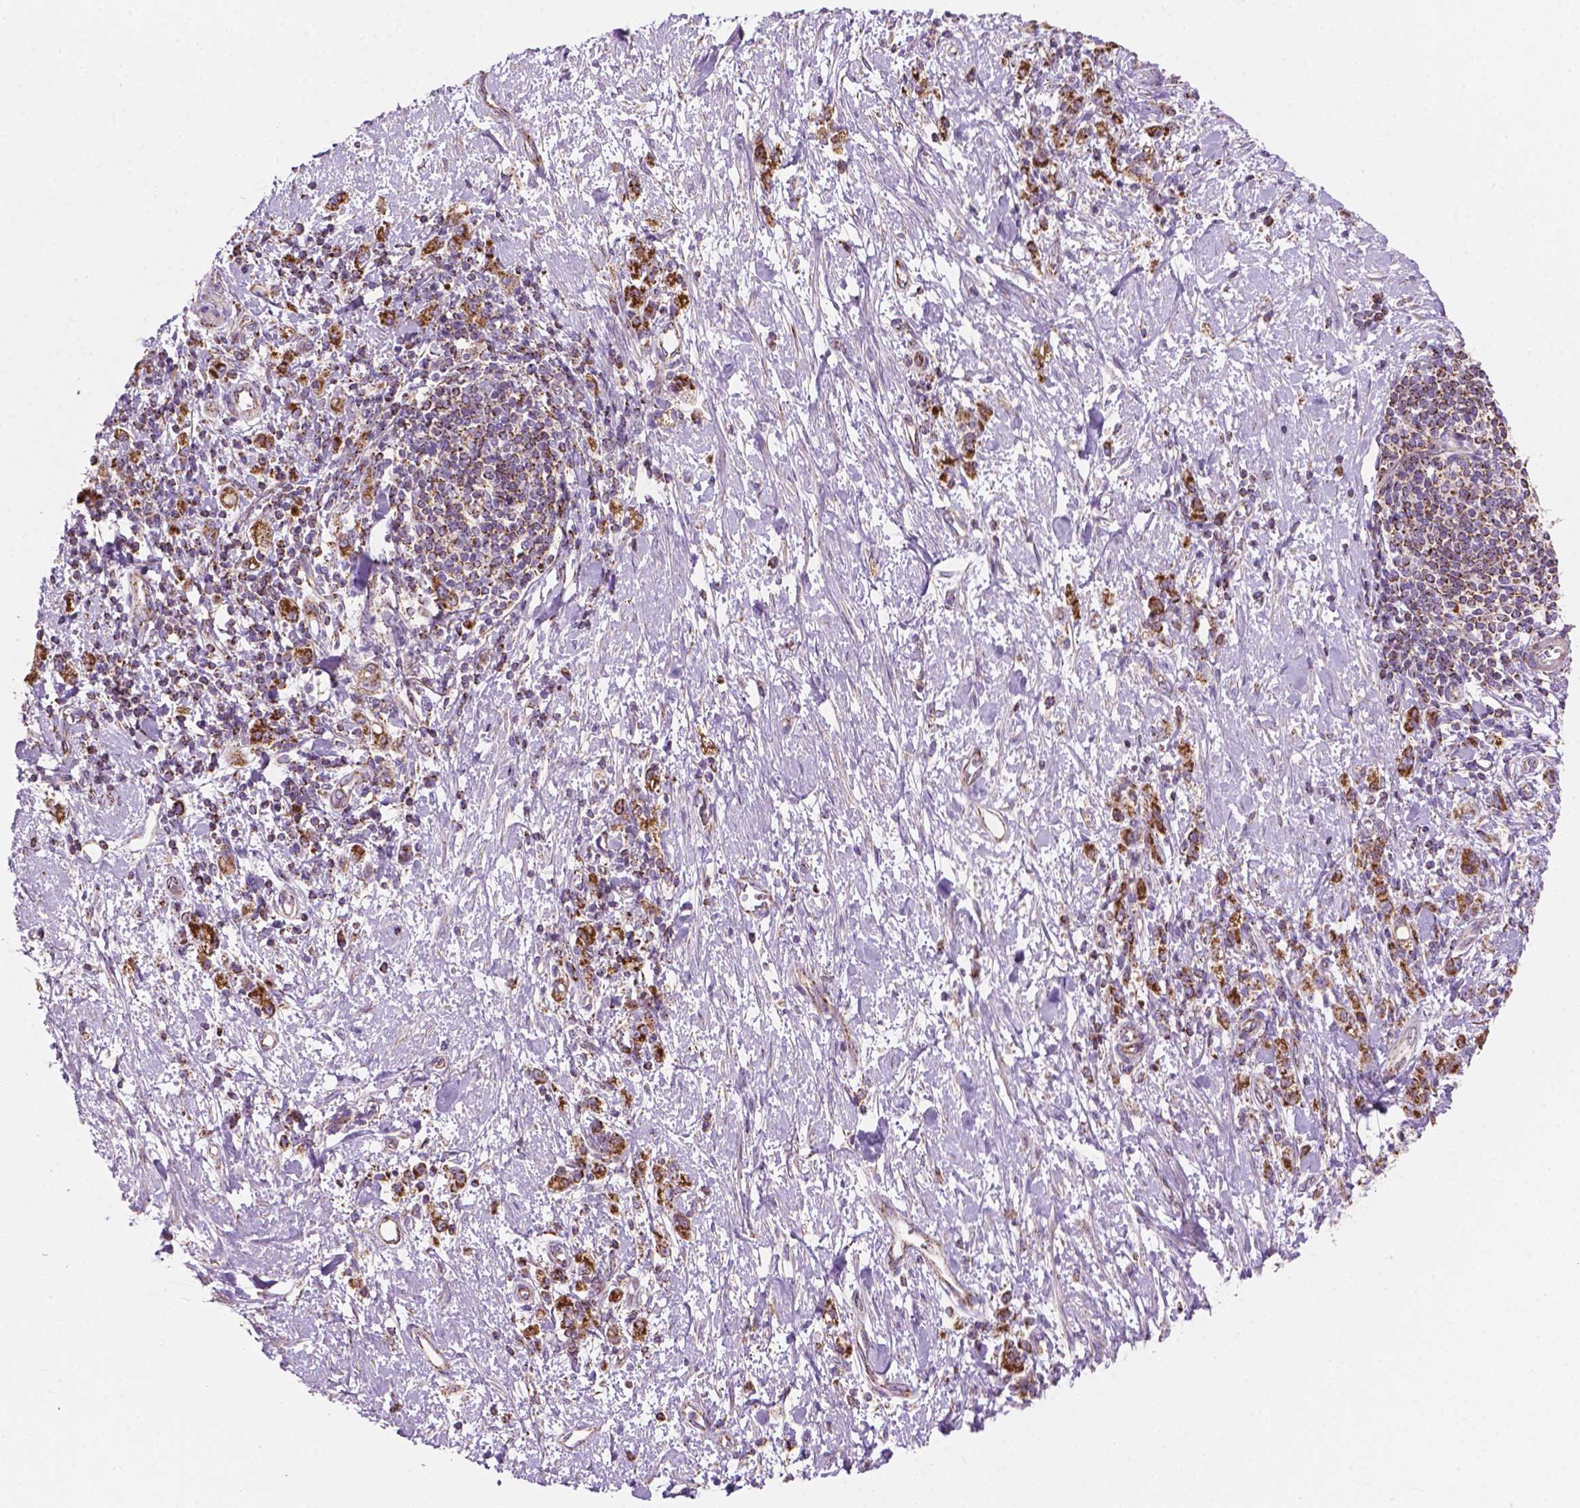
{"staining": {"intensity": "strong", "quantity": ">75%", "location": "cytoplasmic/membranous"}, "tissue": "stomach cancer", "cell_type": "Tumor cells", "image_type": "cancer", "snomed": [{"axis": "morphology", "description": "Adenocarcinoma, NOS"}, {"axis": "topography", "description": "Stomach"}], "caption": "Stomach cancer (adenocarcinoma) stained with a brown dye exhibits strong cytoplasmic/membranous positive positivity in about >75% of tumor cells.", "gene": "PIBF1", "patient": {"sex": "male", "age": 77}}